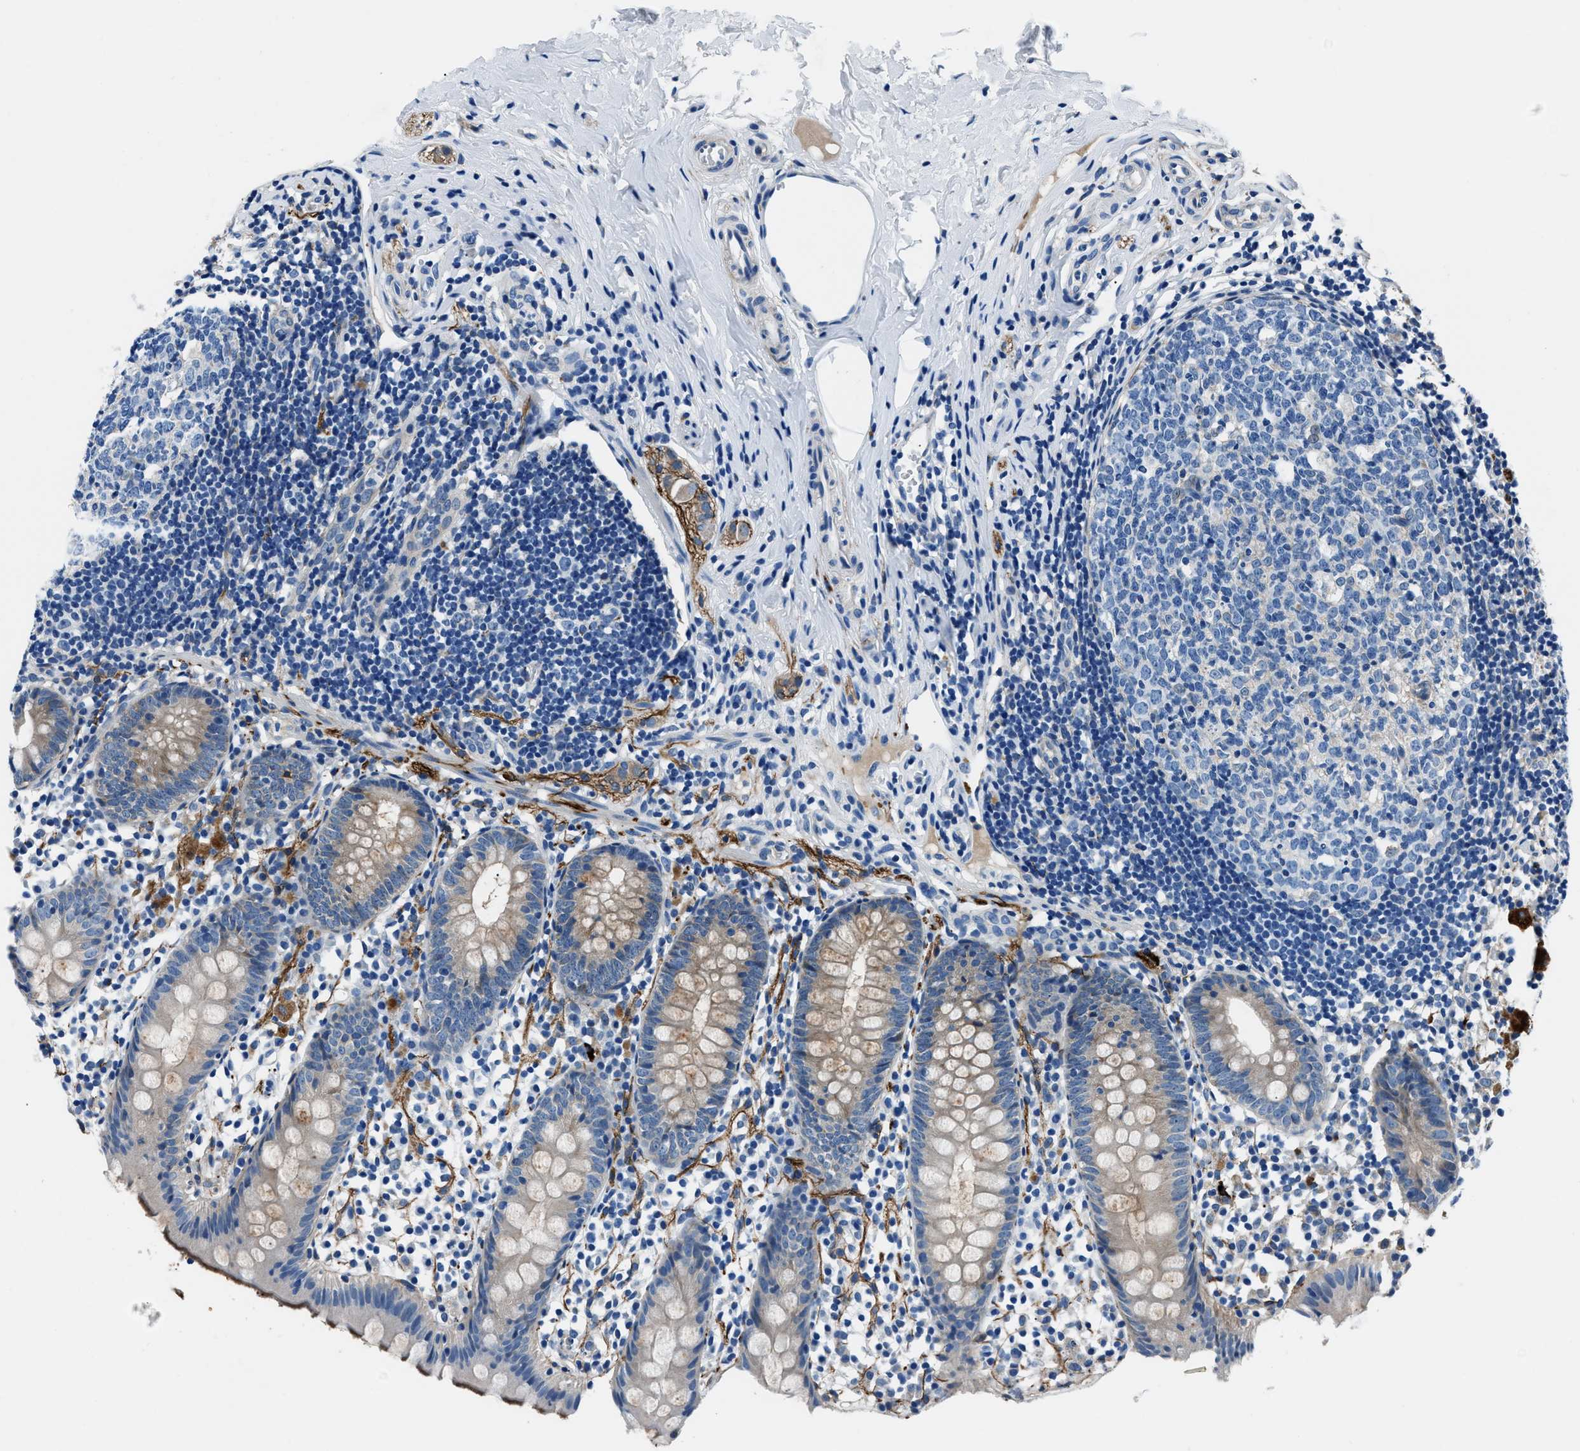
{"staining": {"intensity": "weak", "quantity": "<25%", "location": "cytoplasmic/membranous"}, "tissue": "appendix", "cell_type": "Glandular cells", "image_type": "normal", "snomed": [{"axis": "morphology", "description": "Normal tissue, NOS"}, {"axis": "topography", "description": "Appendix"}], "caption": "DAB (3,3'-diaminobenzidine) immunohistochemical staining of benign appendix exhibits no significant positivity in glandular cells. (Immunohistochemistry, brightfield microscopy, high magnification).", "gene": "PRTFDC1", "patient": {"sex": "female", "age": 20}}